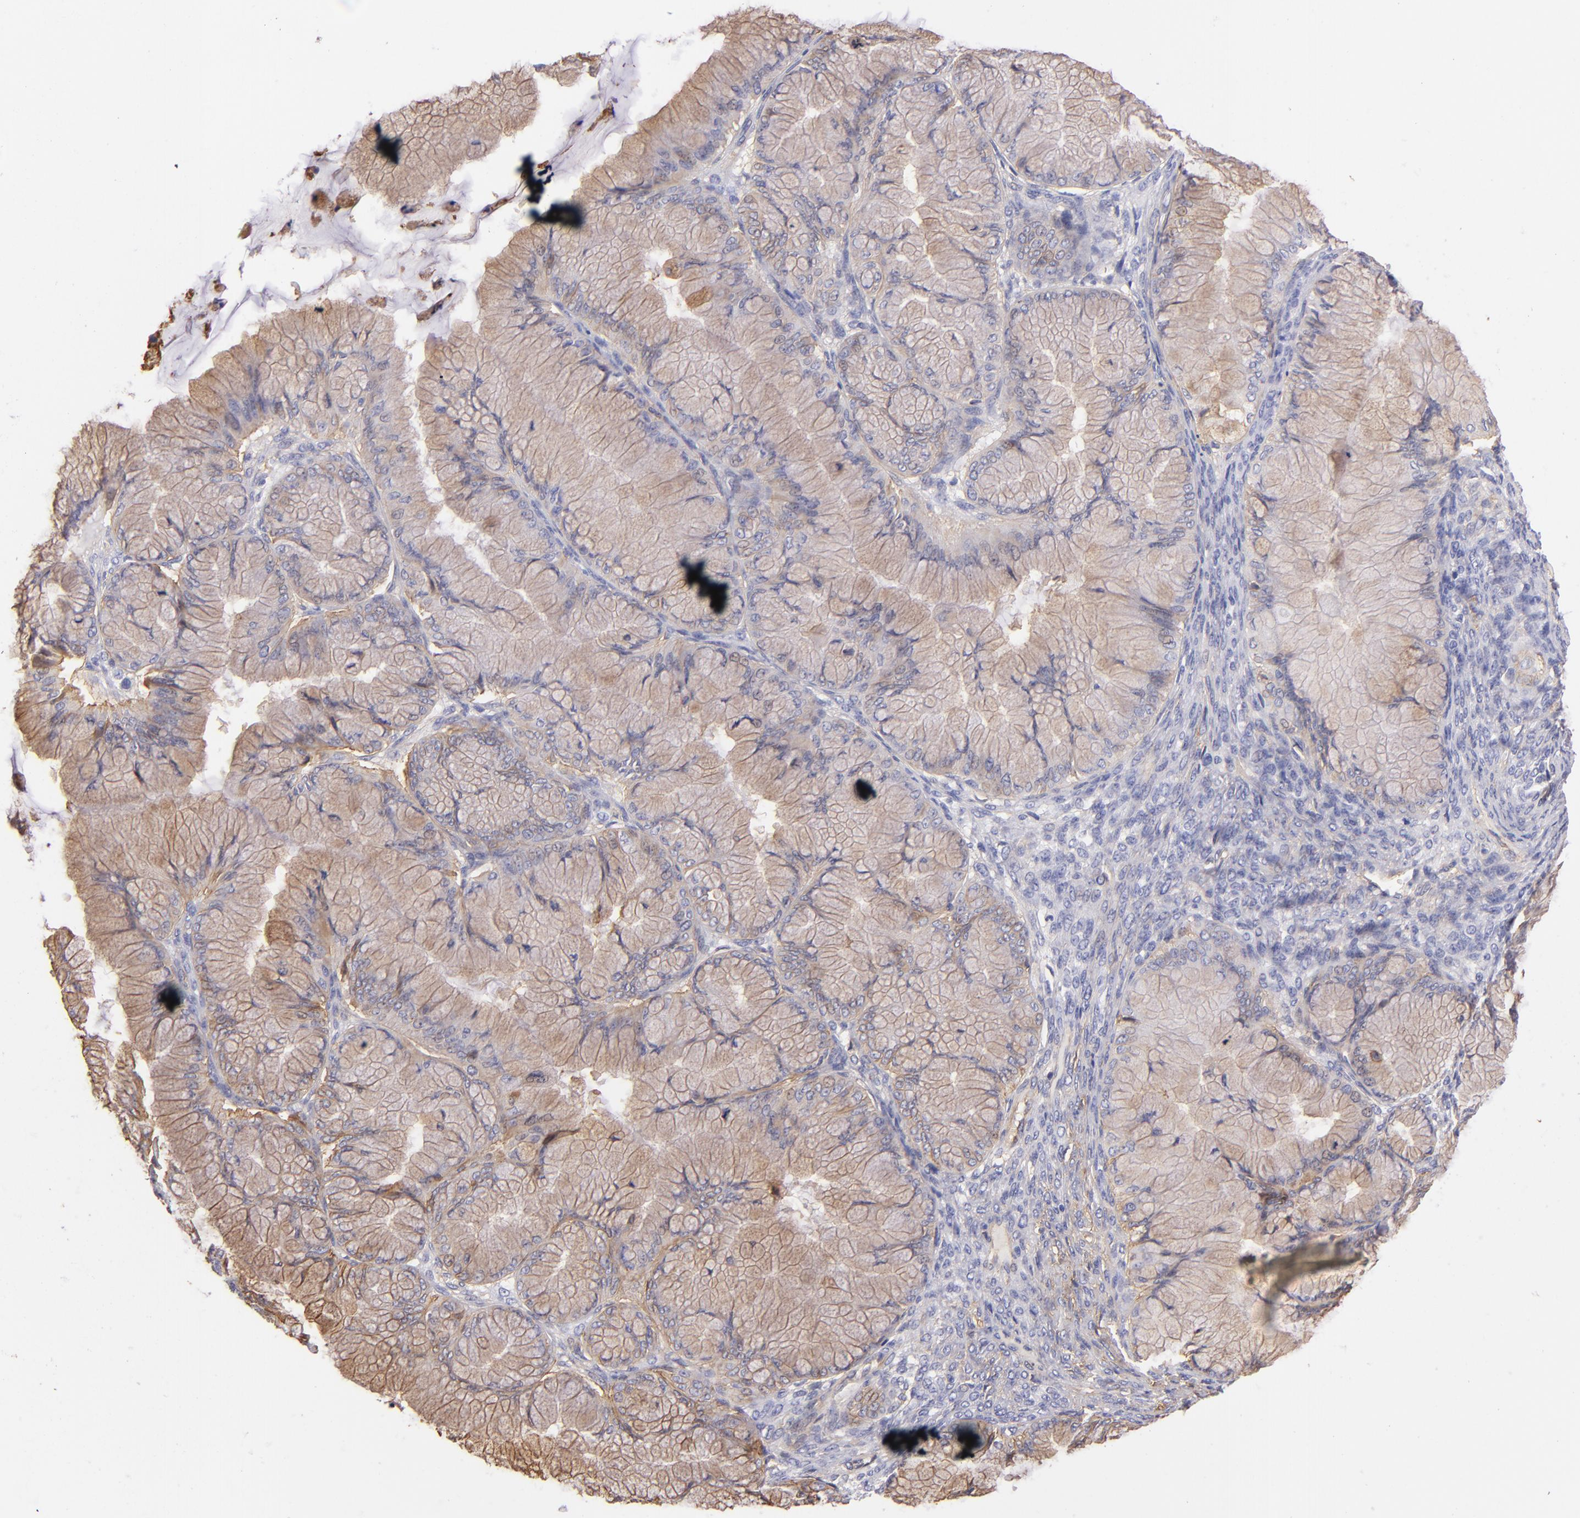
{"staining": {"intensity": "weak", "quantity": "25%-75%", "location": "cytoplasmic/membranous"}, "tissue": "ovarian cancer", "cell_type": "Tumor cells", "image_type": "cancer", "snomed": [{"axis": "morphology", "description": "Cystadenocarcinoma, mucinous, NOS"}, {"axis": "topography", "description": "Ovary"}], "caption": "Immunohistochemistry staining of ovarian cancer (mucinous cystadenocarcinoma), which reveals low levels of weak cytoplasmic/membranous expression in about 25%-75% of tumor cells indicating weak cytoplasmic/membranous protein staining. The staining was performed using DAB (brown) for protein detection and nuclei were counterstained in hematoxylin (blue).", "gene": "CD151", "patient": {"sex": "female", "age": 63}}